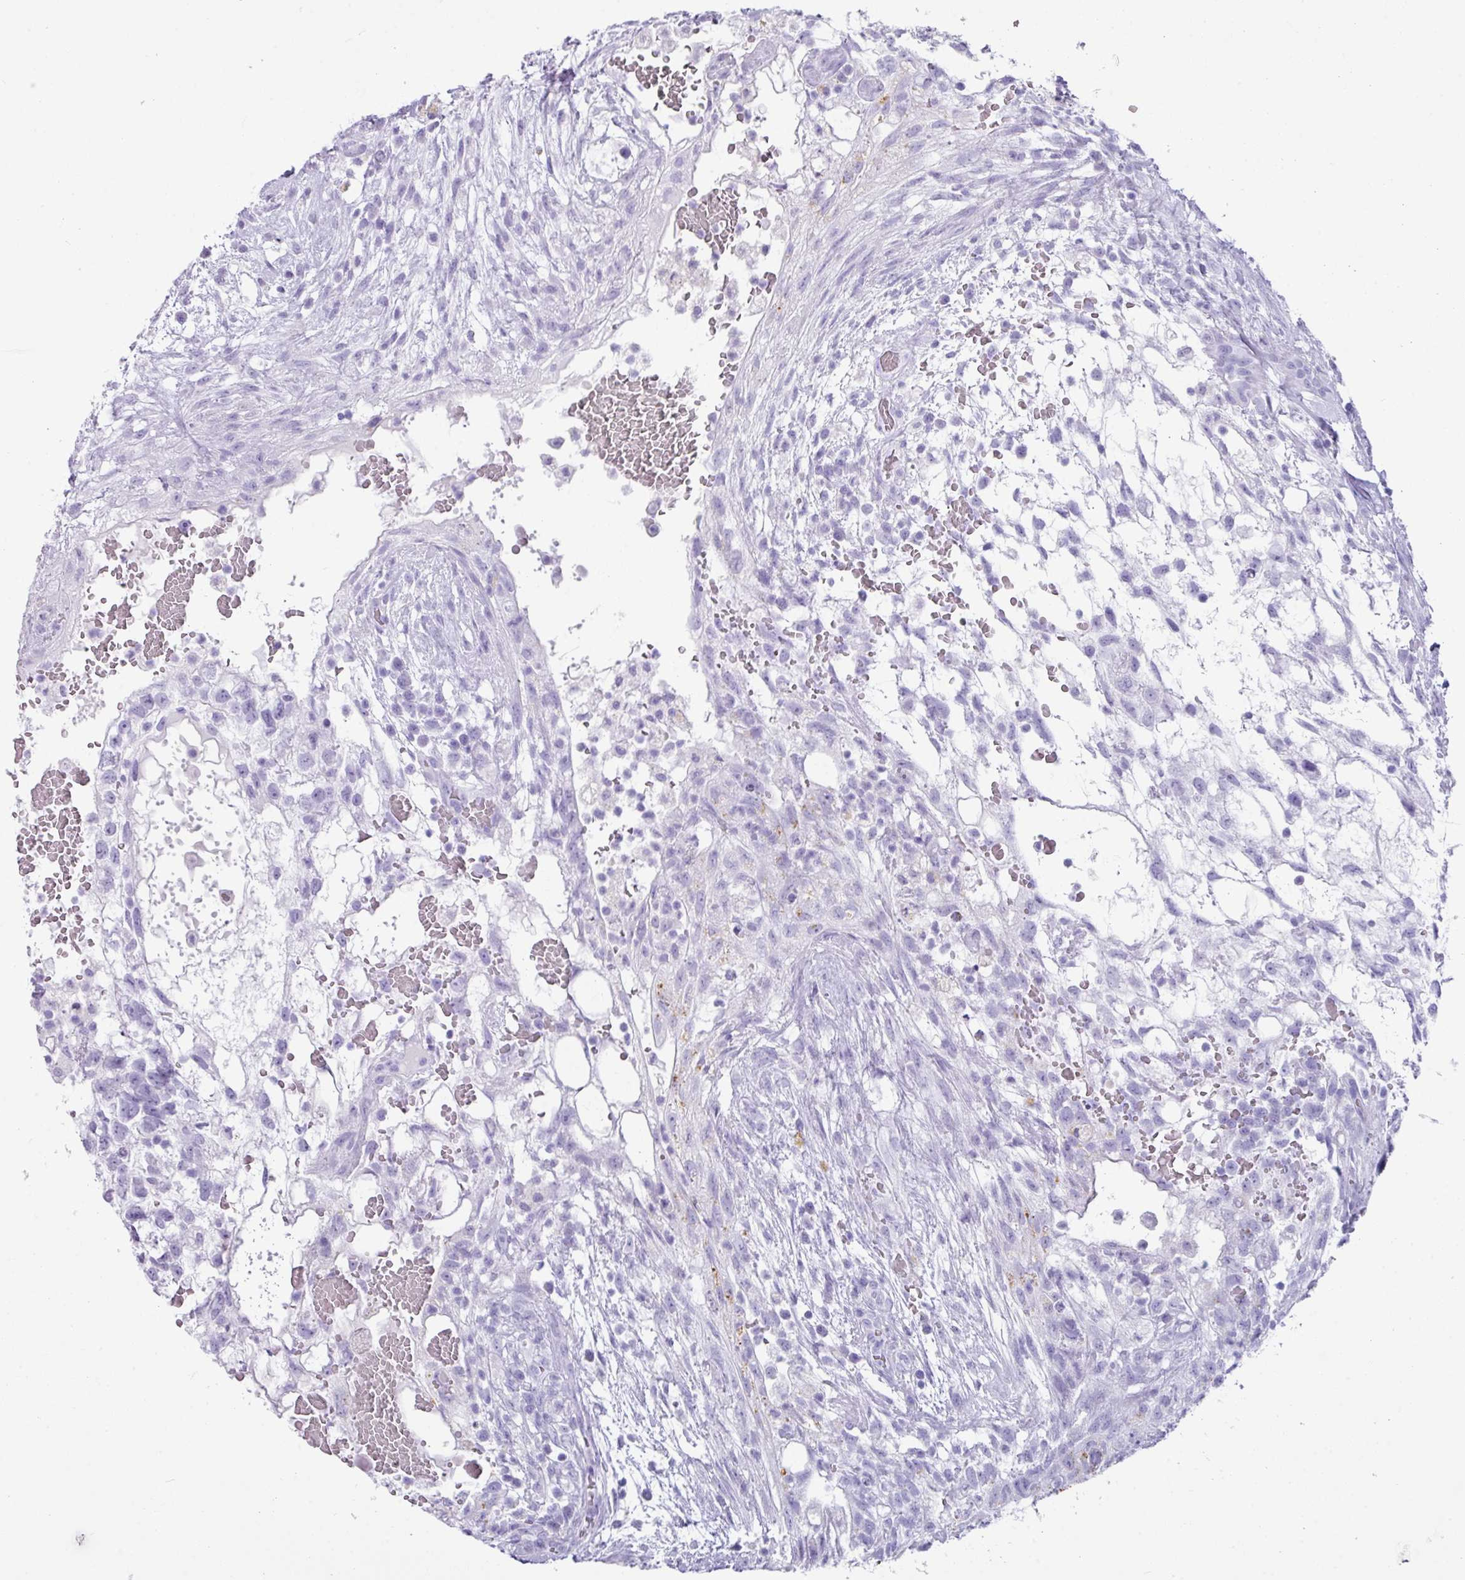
{"staining": {"intensity": "negative", "quantity": "none", "location": "none"}, "tissue": "testis cancer", "cell_type": "Tumor cells", "image_type": "cancer", "snomed": [{"axis": "morphology", "description": "Normal tissue, NOS"}, {"axis": "morphology", "description": "Carcinoma, Embryonal, NOS"}, {"axis": "topography", "description": "Testis"}], "caption": "Micrograph shows no protein expression in tumor cells of embryonal carcinoma (testis) tissue.", "gene": "NCCRP1", "patient": {"sex": "male", "age": 32}}